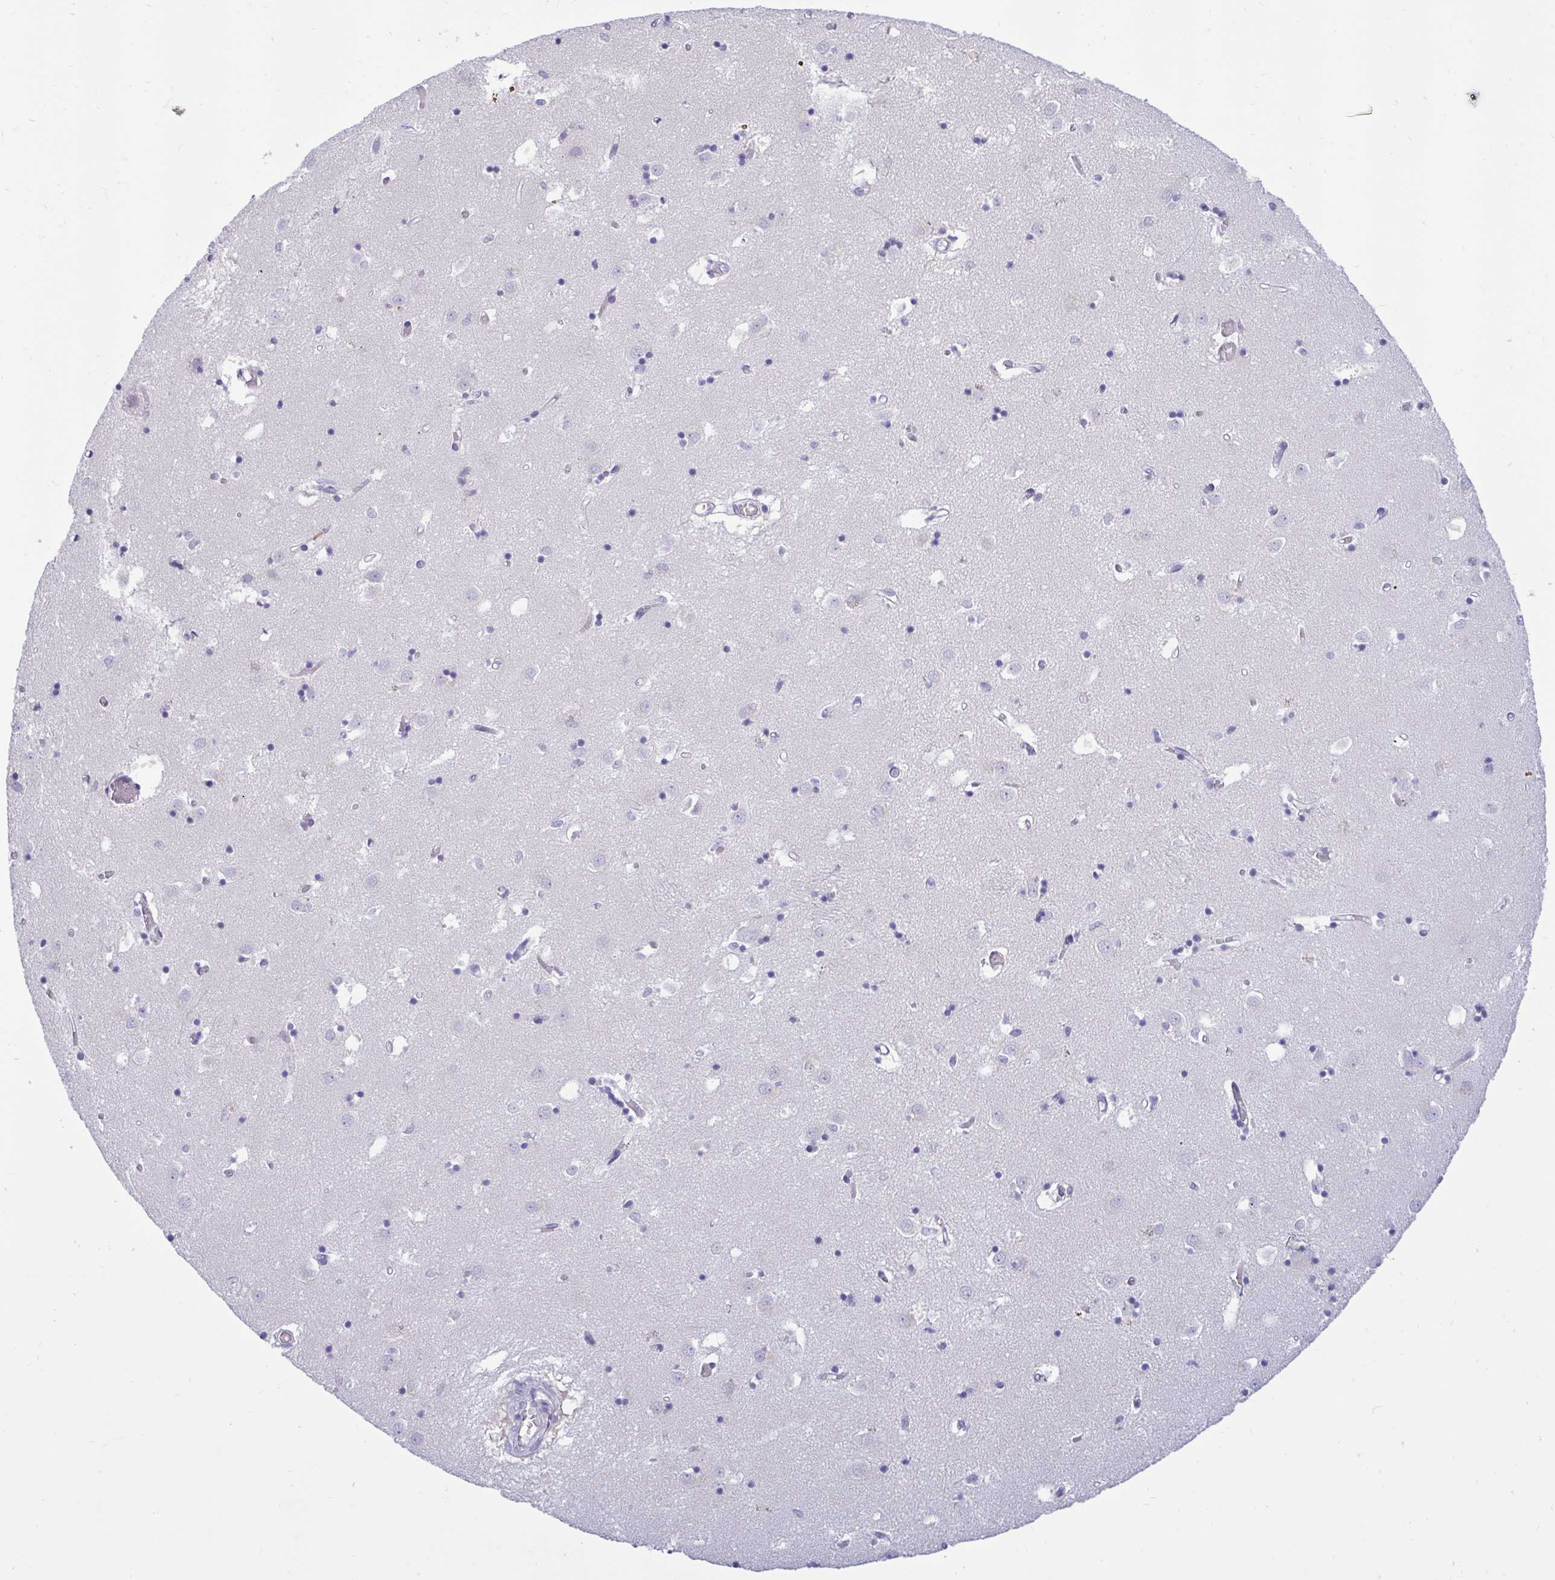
{"staining": {"intensity": "negative", "quantity": "none", "location": "none"}, "tissue": "caudate", "cell_type": "Glial cells", "image_type": "normal", "snomed": [{"axis": "morphology", "description": "Normal tissue, NOS"}, {"axis": "topography", "description": "Lateral ventricle wall"}], "caption": "Glial cells are negative for brown protein staining in unremarkable caudate. The staining was performed using DAB to visualize the protein expression in brown, while the nuclei were stained in blue with hematoxylin (Magnification: 20x).", "gene": "FAM219B", "patient": {"sex": "male", "age": 70}}